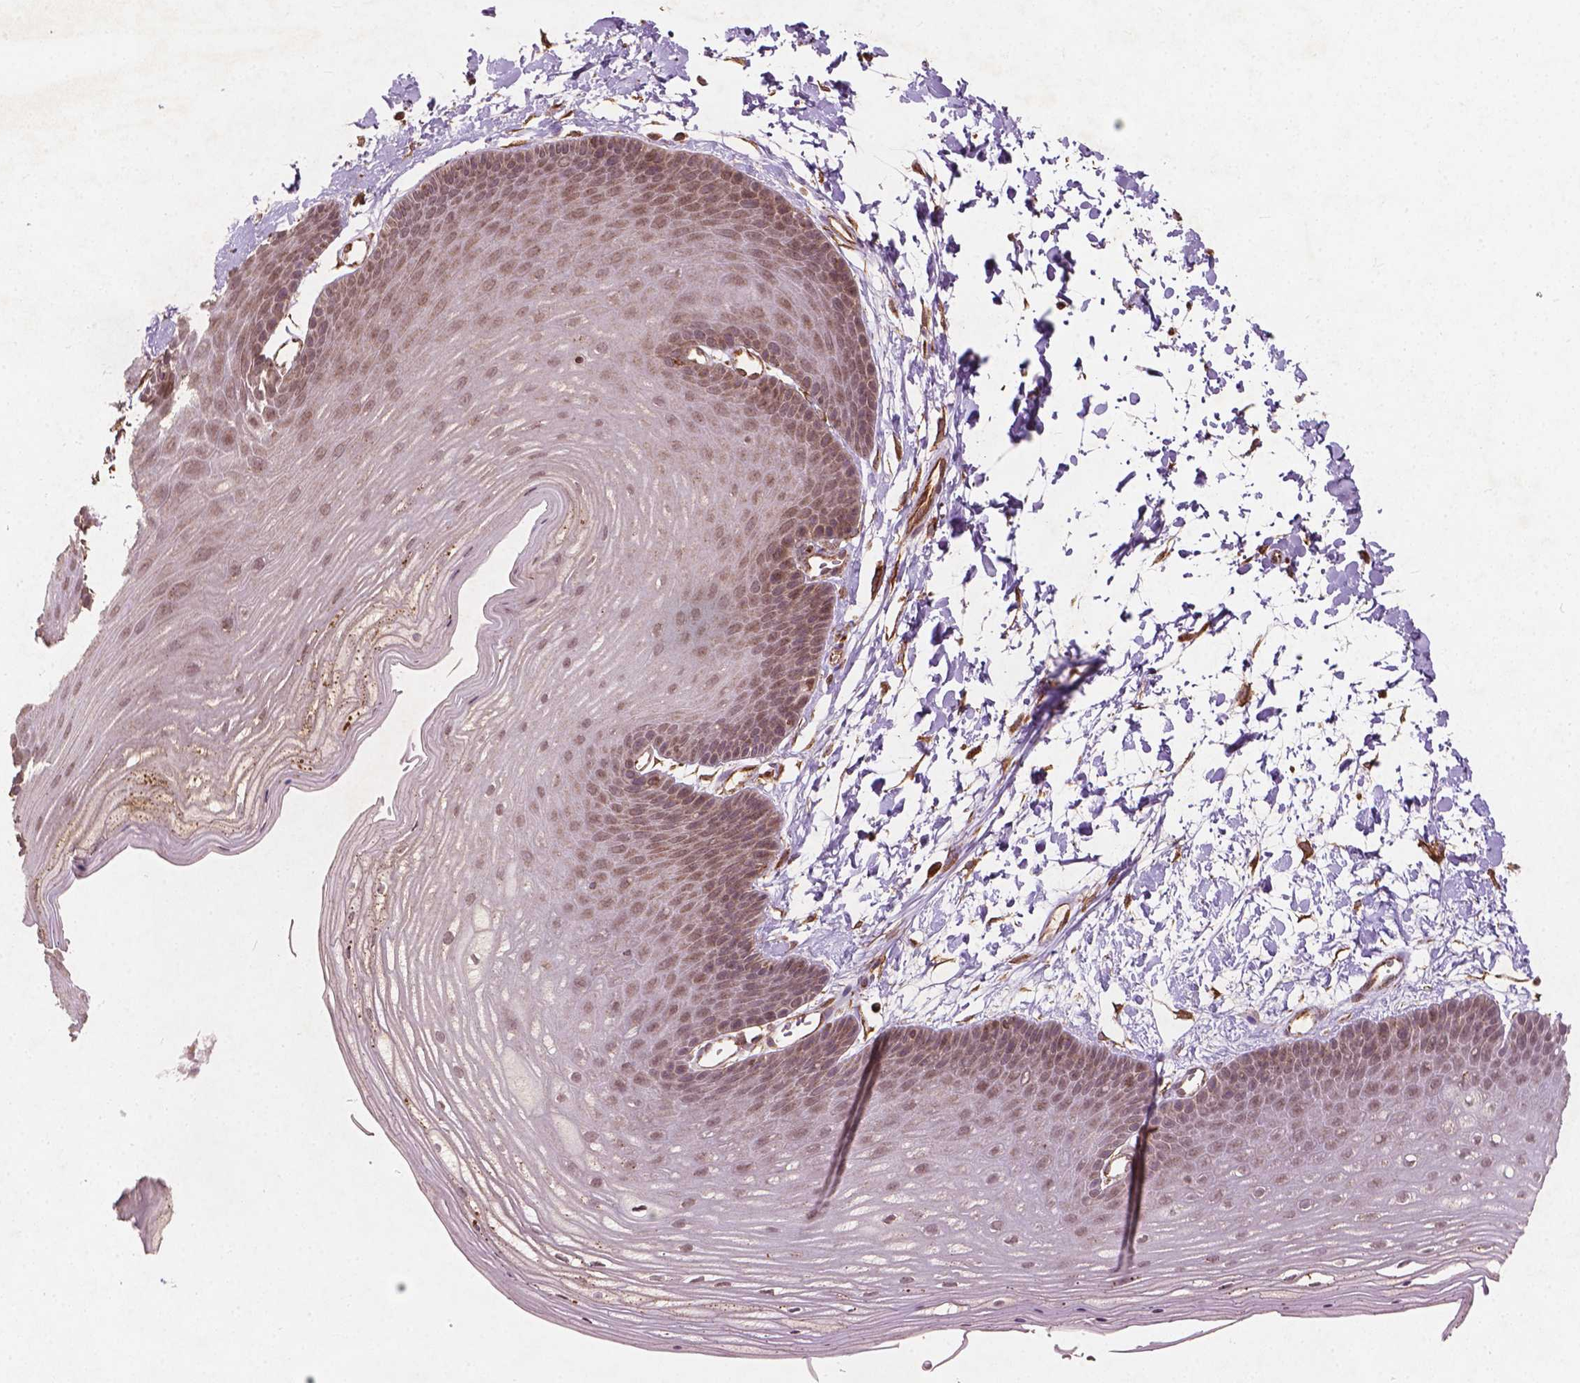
{"staining": {"intensity": "strong", "quantity": "<25%", "location": "cytoplasmic/membranous"}, "tissue": "skin", "cell_type": "Epidermal cells", "image_type": "normal", "snomed": [{"axis": "morphology", "description": "Normal tissue, NOS"}, {"axis": "topography", "description": "Anal"}], "caption": "A high-resolution histopathology image shows immunohistochemistry staining of normal skin, which demonstrates strong cytoplasmic/membranous expression in about <25% of epidermal cells.", "gene": "SMAD2", "patient": {"sex": "male", "age": 53}}